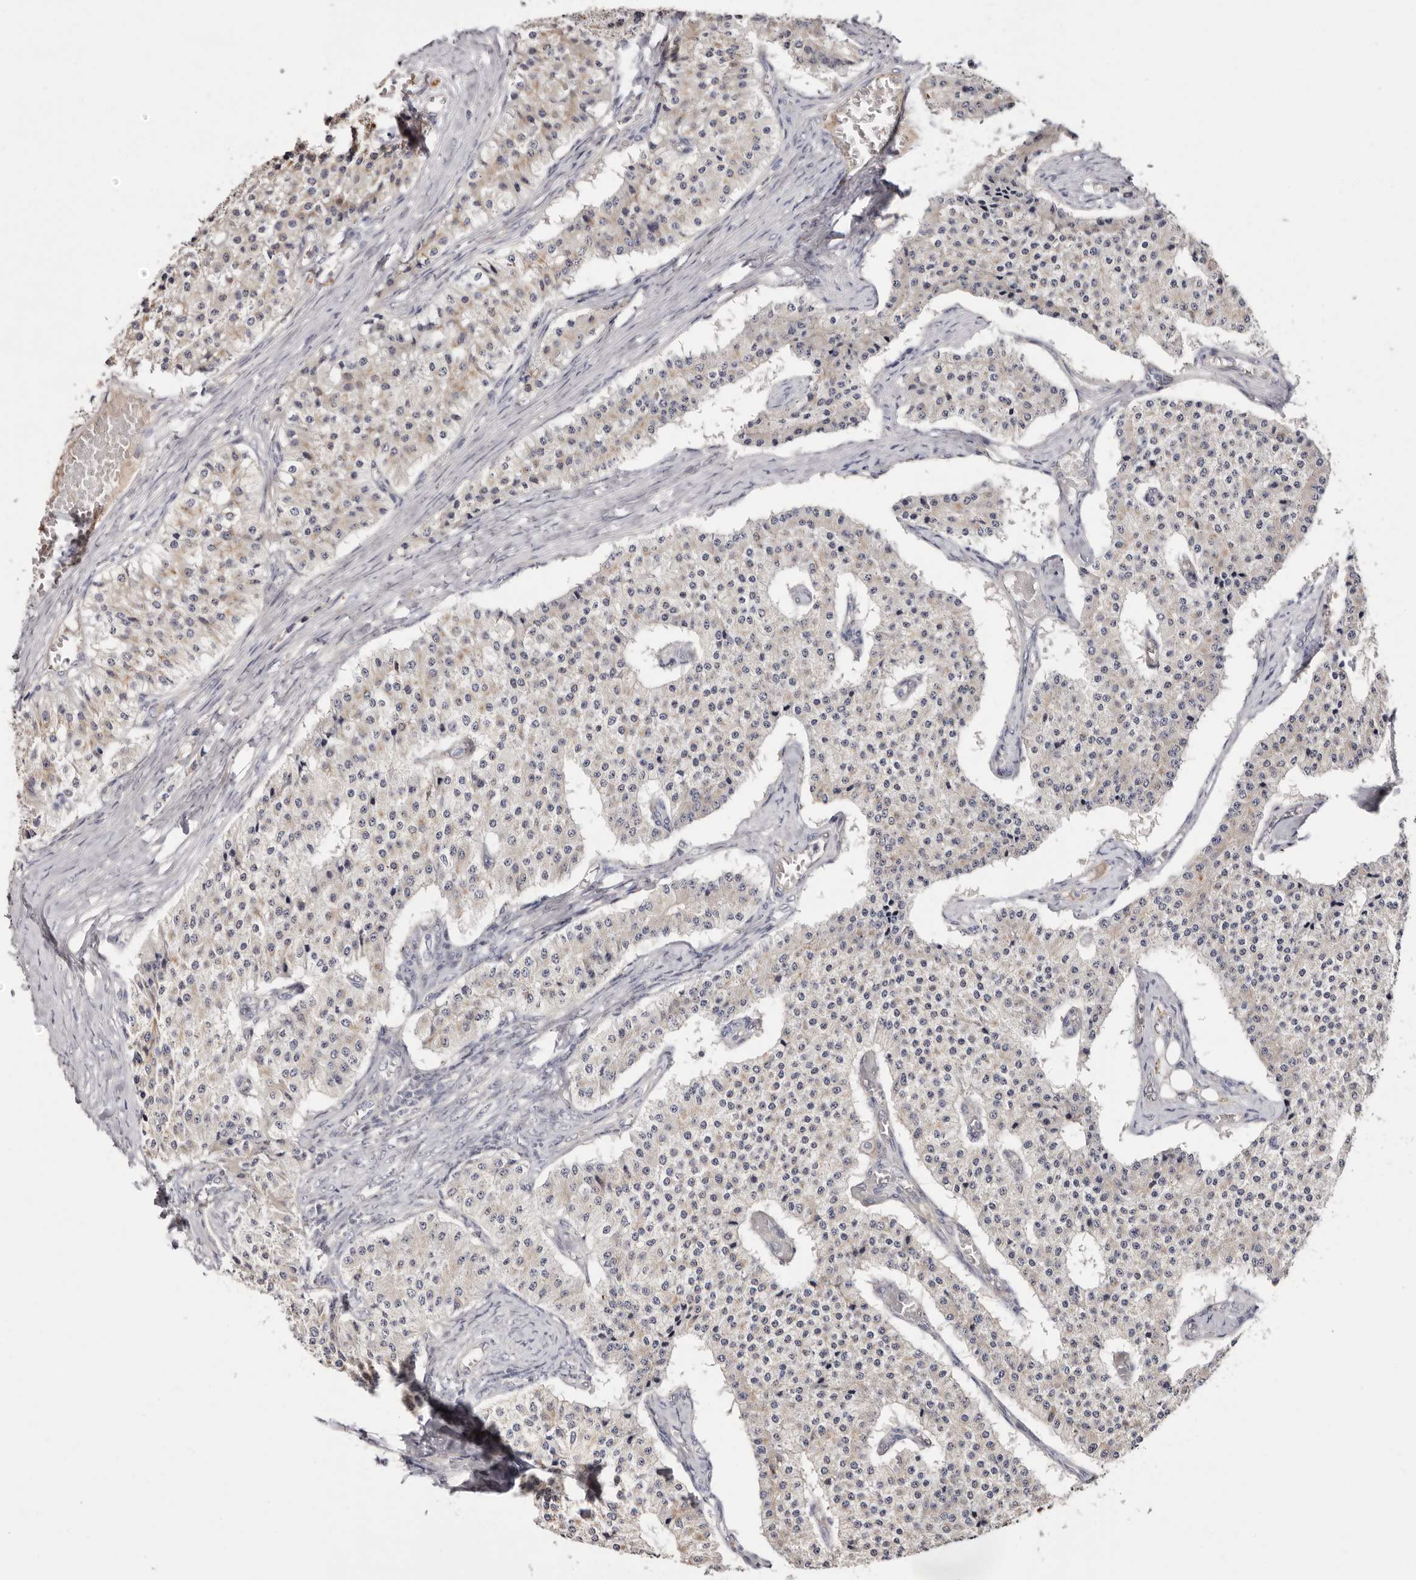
{"staining": {"intensity": "negative", "quantity": "none", "location": "none"}, "tissue": "carcinoid", "cell_type": "Tumor cells", "image_type": "cancer", "snomed": [{"axis": "morphology", "description": "Carcinoid, malignant, NOS"}, {"axis": "topography", "description": "Colon"}], "caption": "Tumor cells show no significant protein positivity in carcinoid (malignant).", "gene": "STK16", "patient": {"sex": "female", "age": 52}}